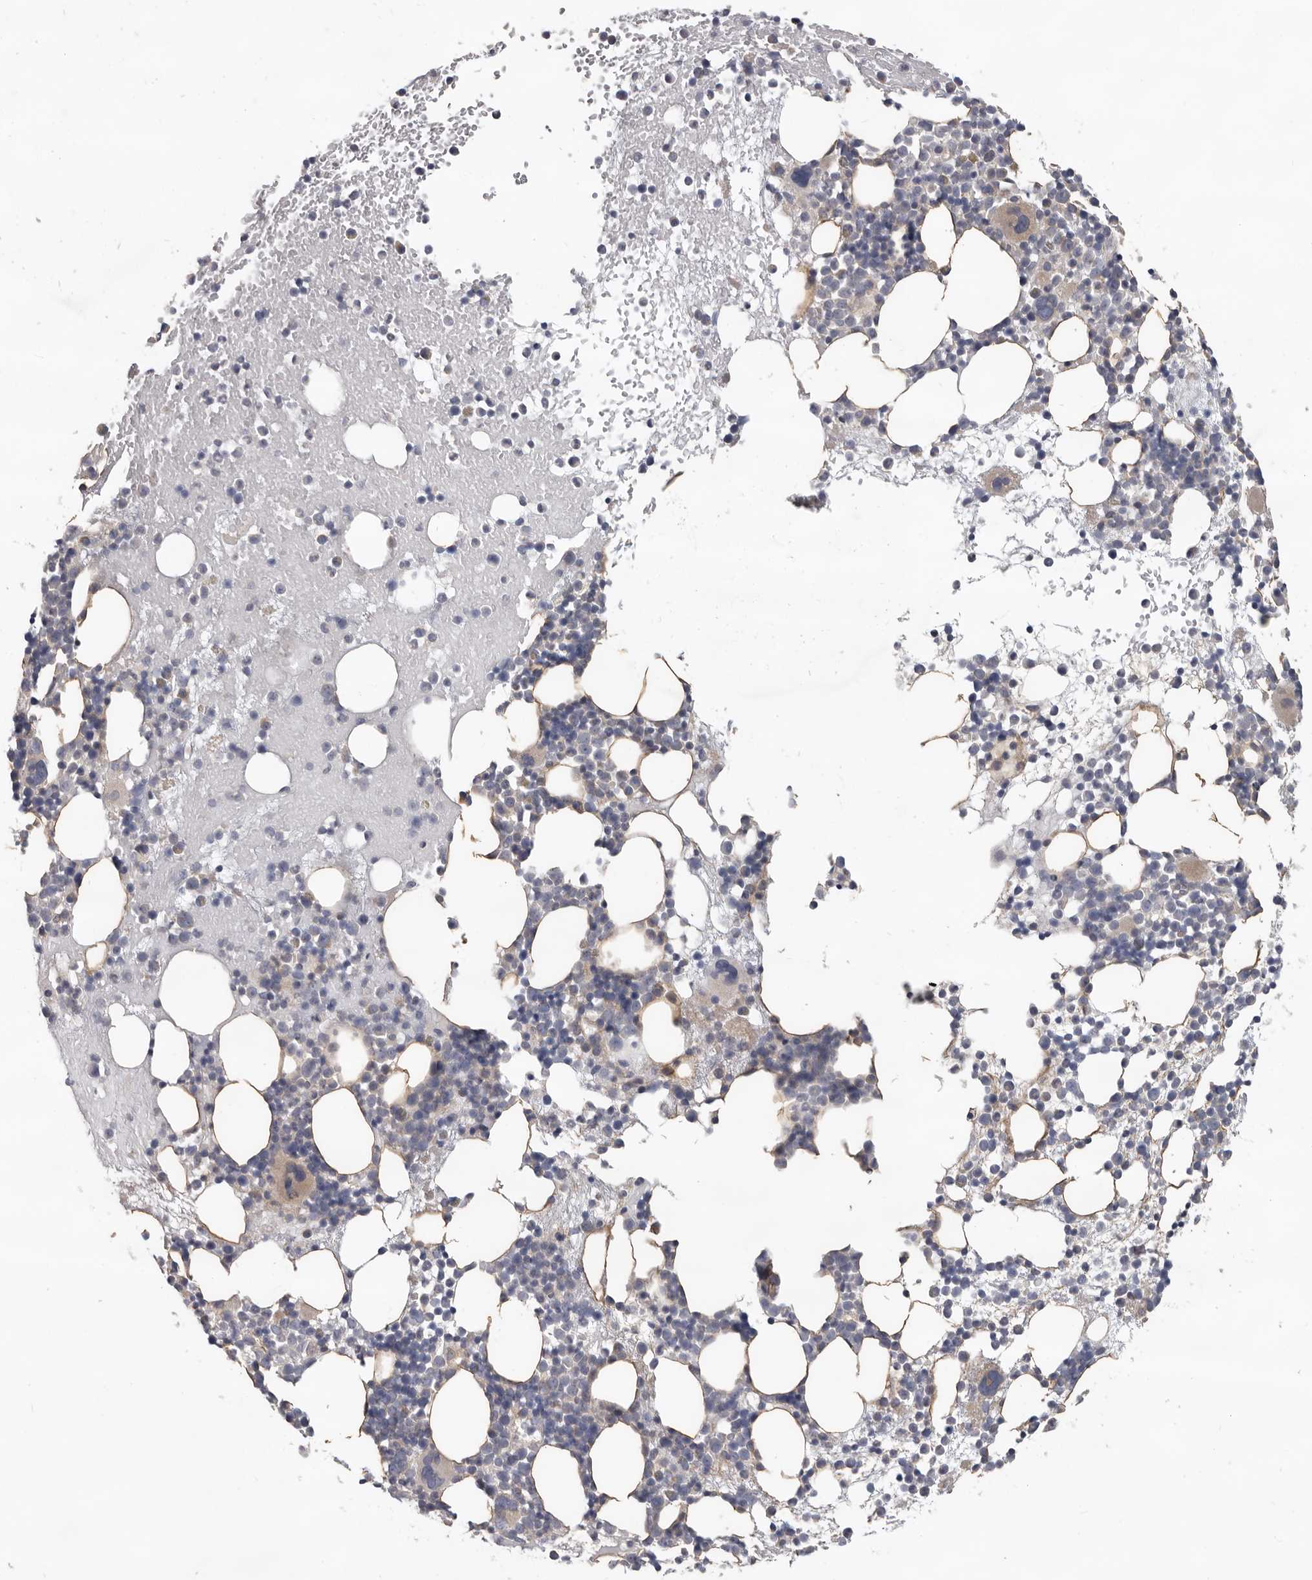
{"staining": {"intensity": "weak", "quantity": "<25%", "location": "cytoplasmic/membranous"}, "tissue": "bone marrow", "cell_type": "Hematopoietic cells", "image_type": "normal", "snomed": [{"axis": "morphology", "description": "Normal tissue, NOS"}, {"axis": "topography", "description": "Bone marrow"}], "caption": "Human bone marrow stained for a protein using IHC exhibits no staining in hematopoietic cells.", "gene": "HINT3", "patient": {"sex": "female", "age": 57}}